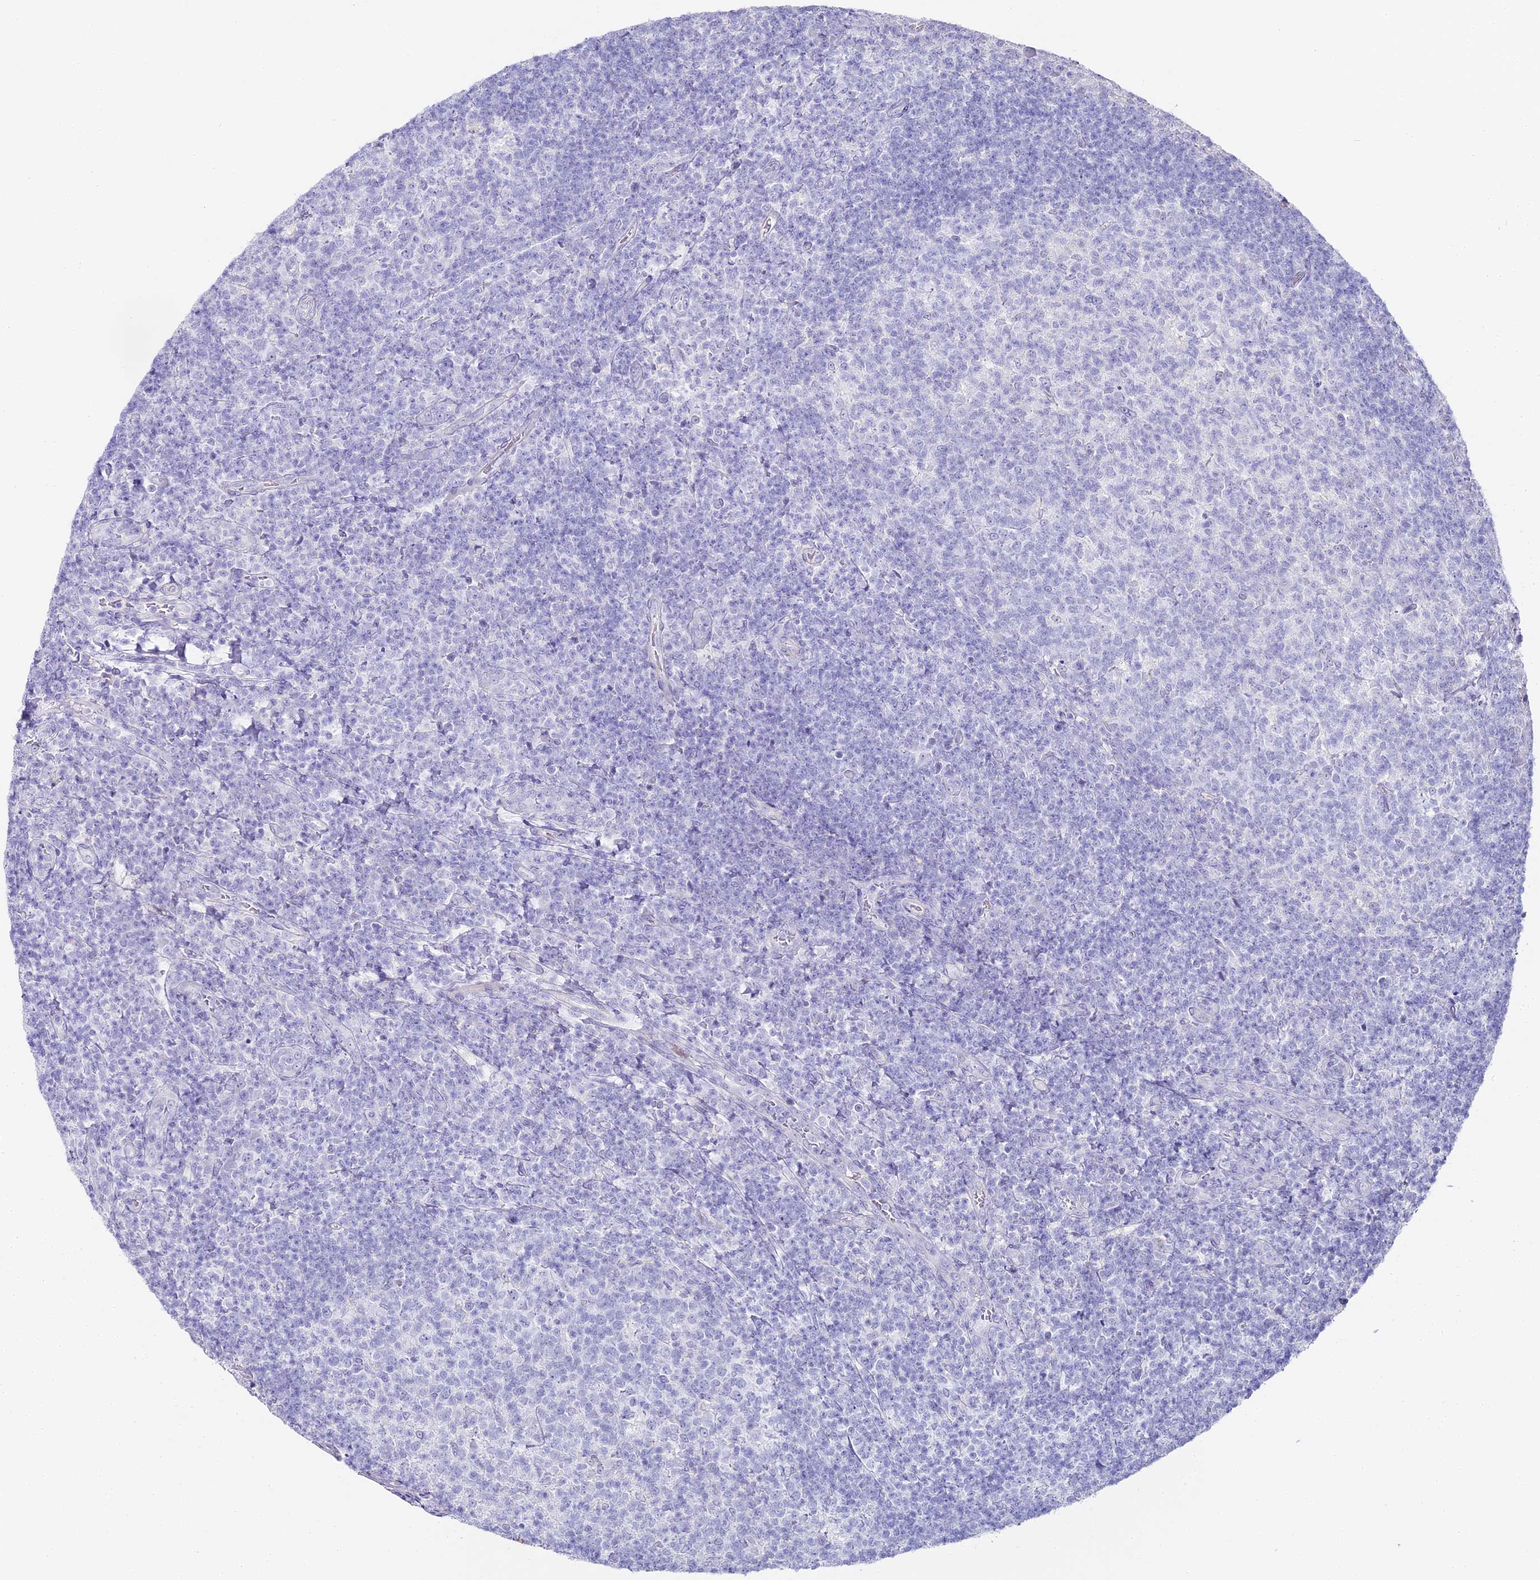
{"staining": {"intensity": "negative", "quantity": "none", "location": "none"}, "tissue": "tonsil", "cell_type": "Germinal center cells", "image_type": "normal", "snomed": [{"axis": "morphology", "description": "Normal tissue, NOS"}, {"axis": "topography", "description": "Tonsil"}], "caption": "Immunohistochemistry (IHC) histopathology image of unremarkable tonsil stained for a protein (brown), which demonstrates no expression in germinal center cells. The staining is performed using DAB brown chromogen with nuclei counter-stained in using hematoxylin.", "gene": "ABHD14A", "patient": {"sex": "female", "age": 10}}